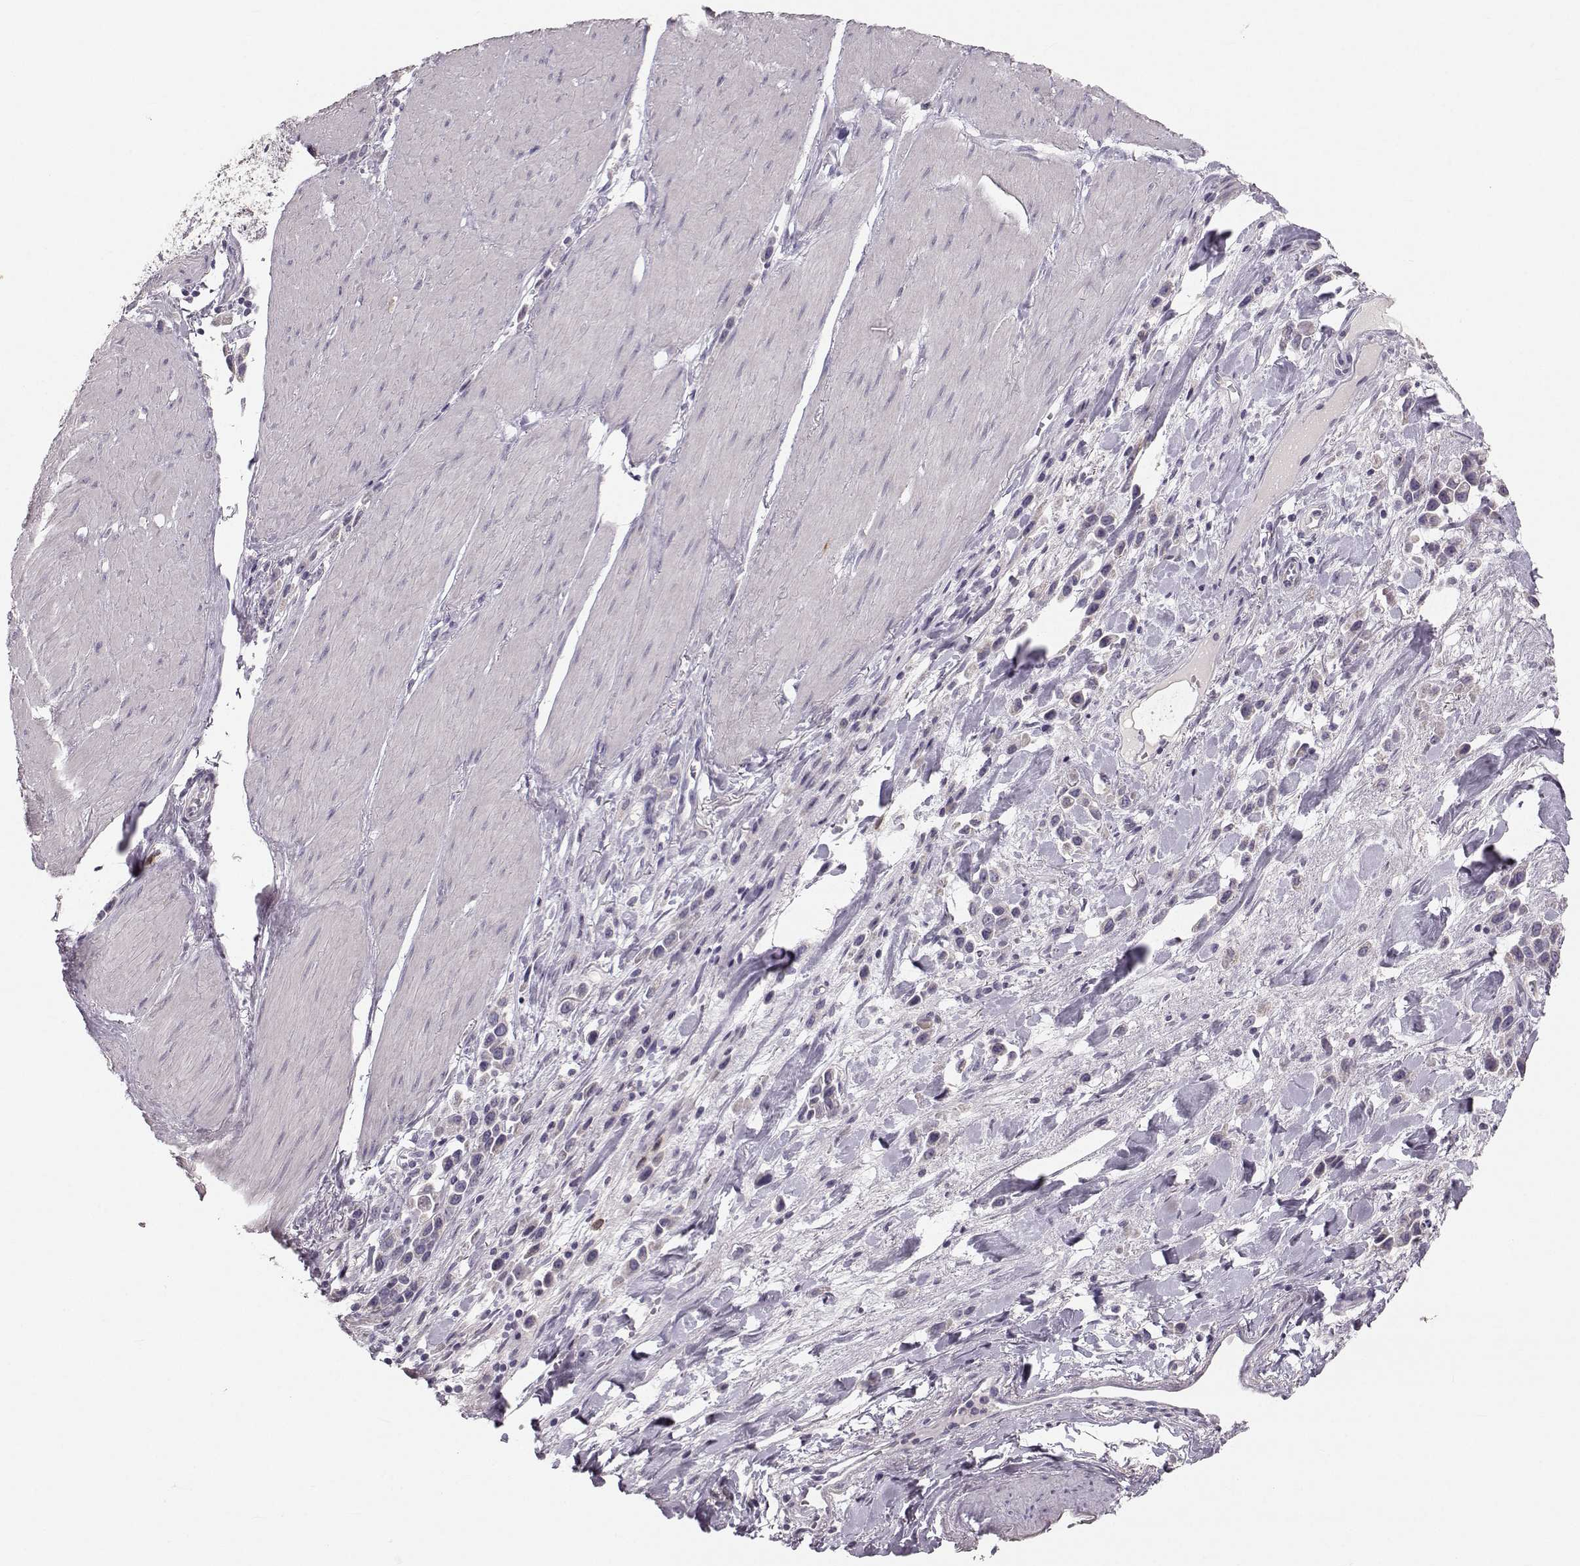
{"staining": {"intensity": "negative", "quantity": "none", "location": "none"}, "tissue": "stomach cancer", "cell_type": "Tumor cells", "image_type": "cancer", "snomed": [{"axis": "morphology", "description": "Adenocarcinoma, NOS"}, {"axis": "topography", "description": "Stomach"}], "caption": "The IHC image has no significant staining in tumor cells of stomach cancer (adenocarcinoma) tissue.", "gene": "RUNDC3A", "patient": {"sex": "male", "age": 47}}